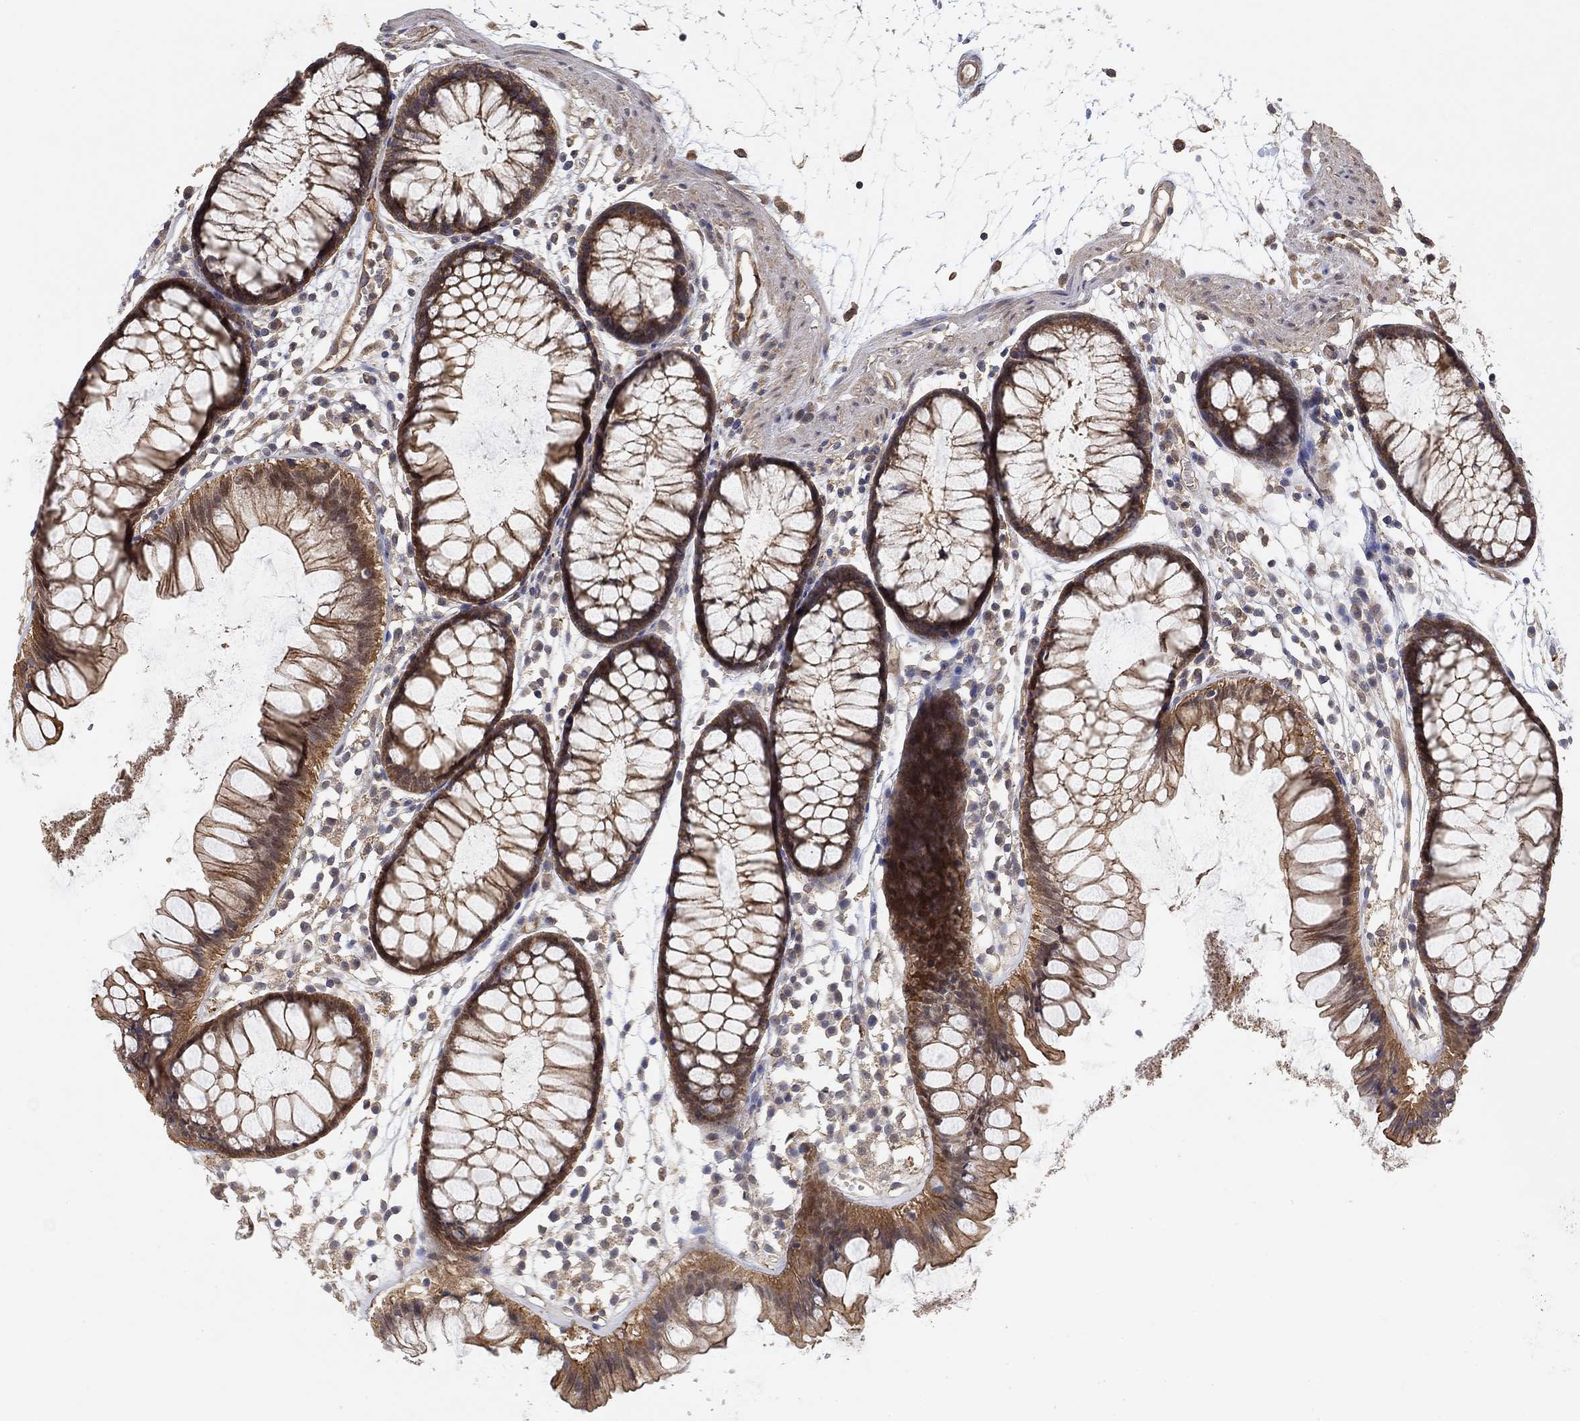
{"staining": {"intensity": "moderate", "quantity": "<25%", "location": "cytoplasmic/membranous"}, "tissue": "colon", "cell_type": "Endothelial cells", "image_type": "normal", "snomed": [{"axis": "morphology", "description": "Normal tissue, NOS"}, {"axis": "morphology", "description": "Adenocarcinoma, NOS"}, {"axis": "topography", "description": "Colon"}], "caption": "IHC micrograph of unremarkable colon: human colon stained using IHC demonstrates low levels of moderate protein expression localized specifically in the cytoplasmic/membranous of endothelial cells, appearing as a cytoplasmic/membranous brown color.", "gene": "MCUR1", "patient": {"sex": "male", "age": 65}}